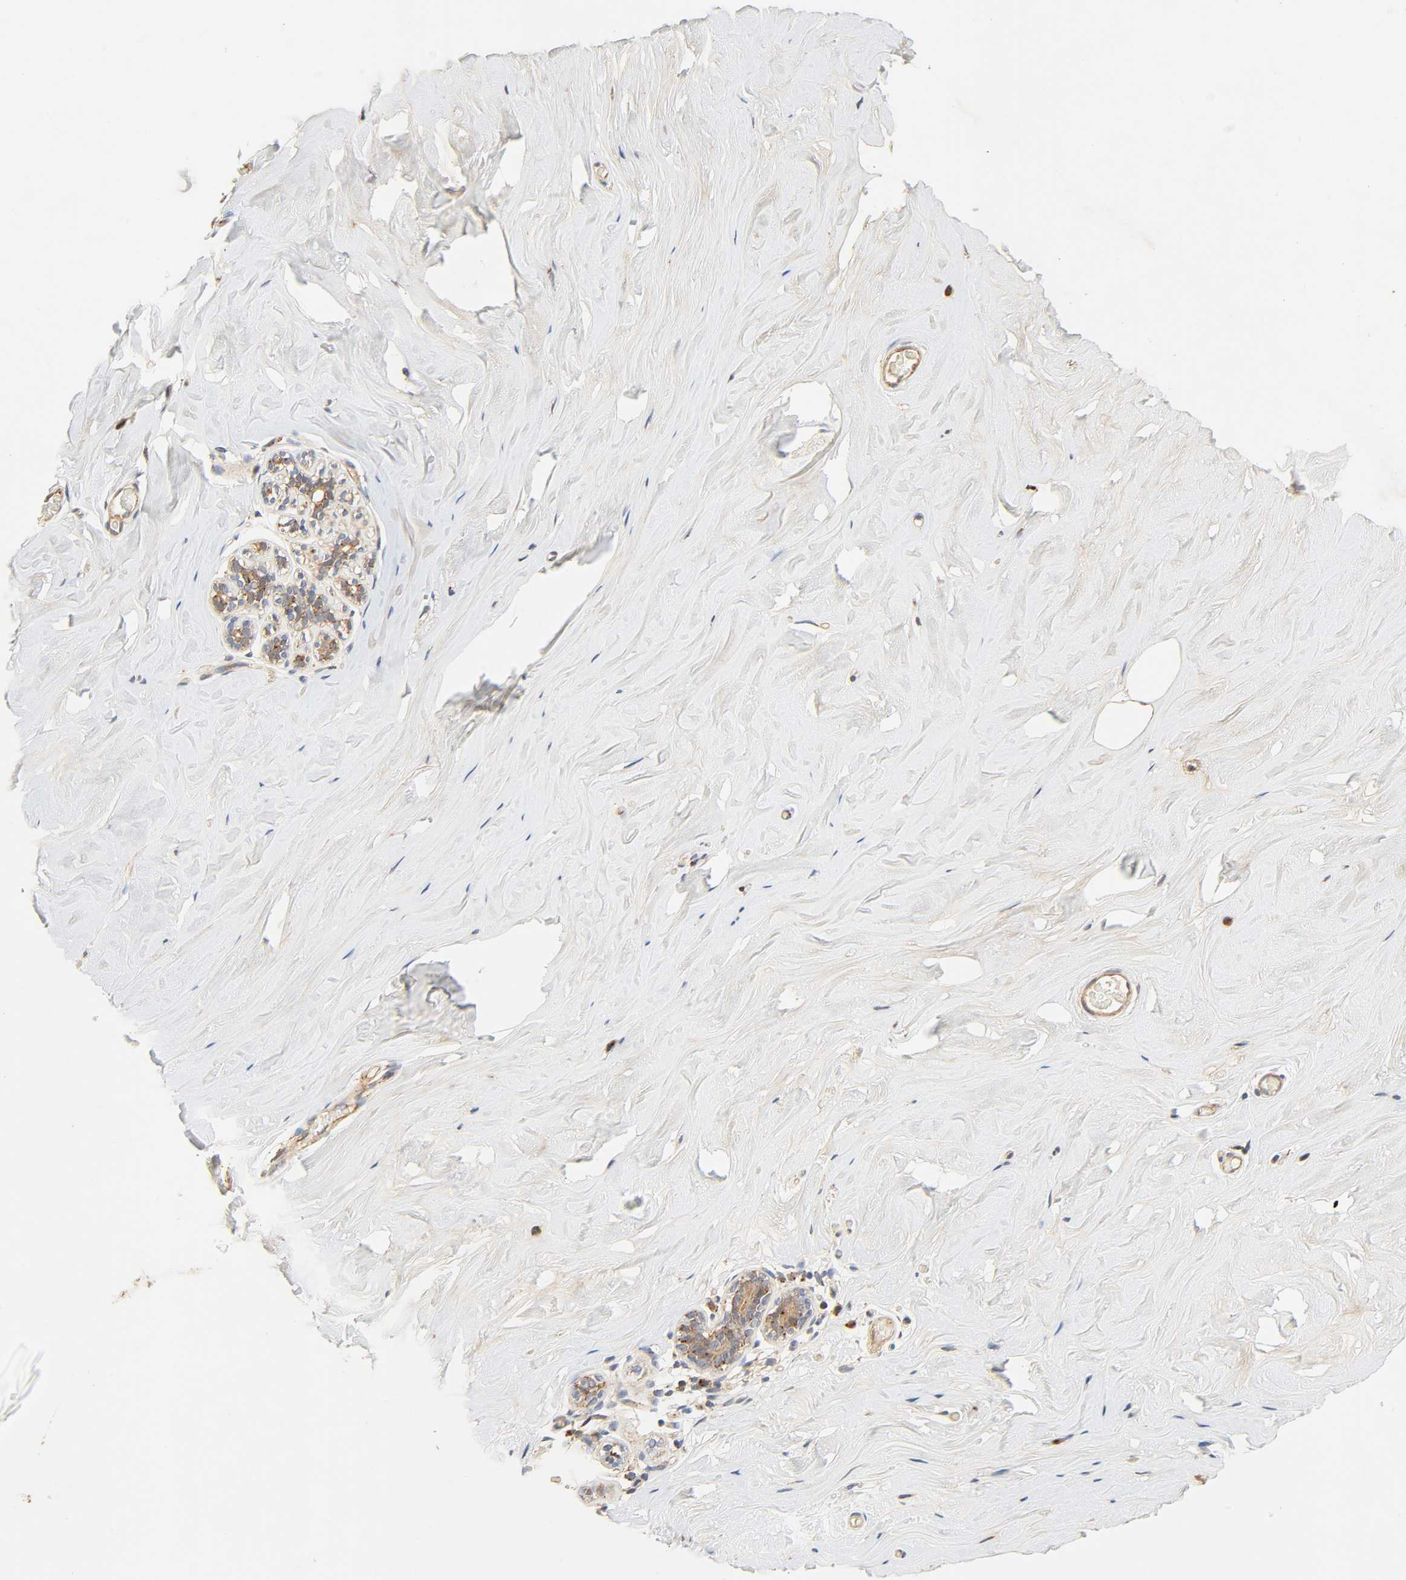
{"staining": {"intensity": "negative", "quantity": "none", "location": "none"}, "tissue": "breast", "cell_type": "Adipocytes", "image_type": "normal", "snomed": [{"axis": "morphology", "description": "Normal tissue, NOS"}, {"axis": "topography", "description": "Breast"}], "caption": "Protein analysis of benign breast shows no significant expression in adipocytes.", "gene": "MAPK6", "patient": {"sex": "female", "age": 75}}